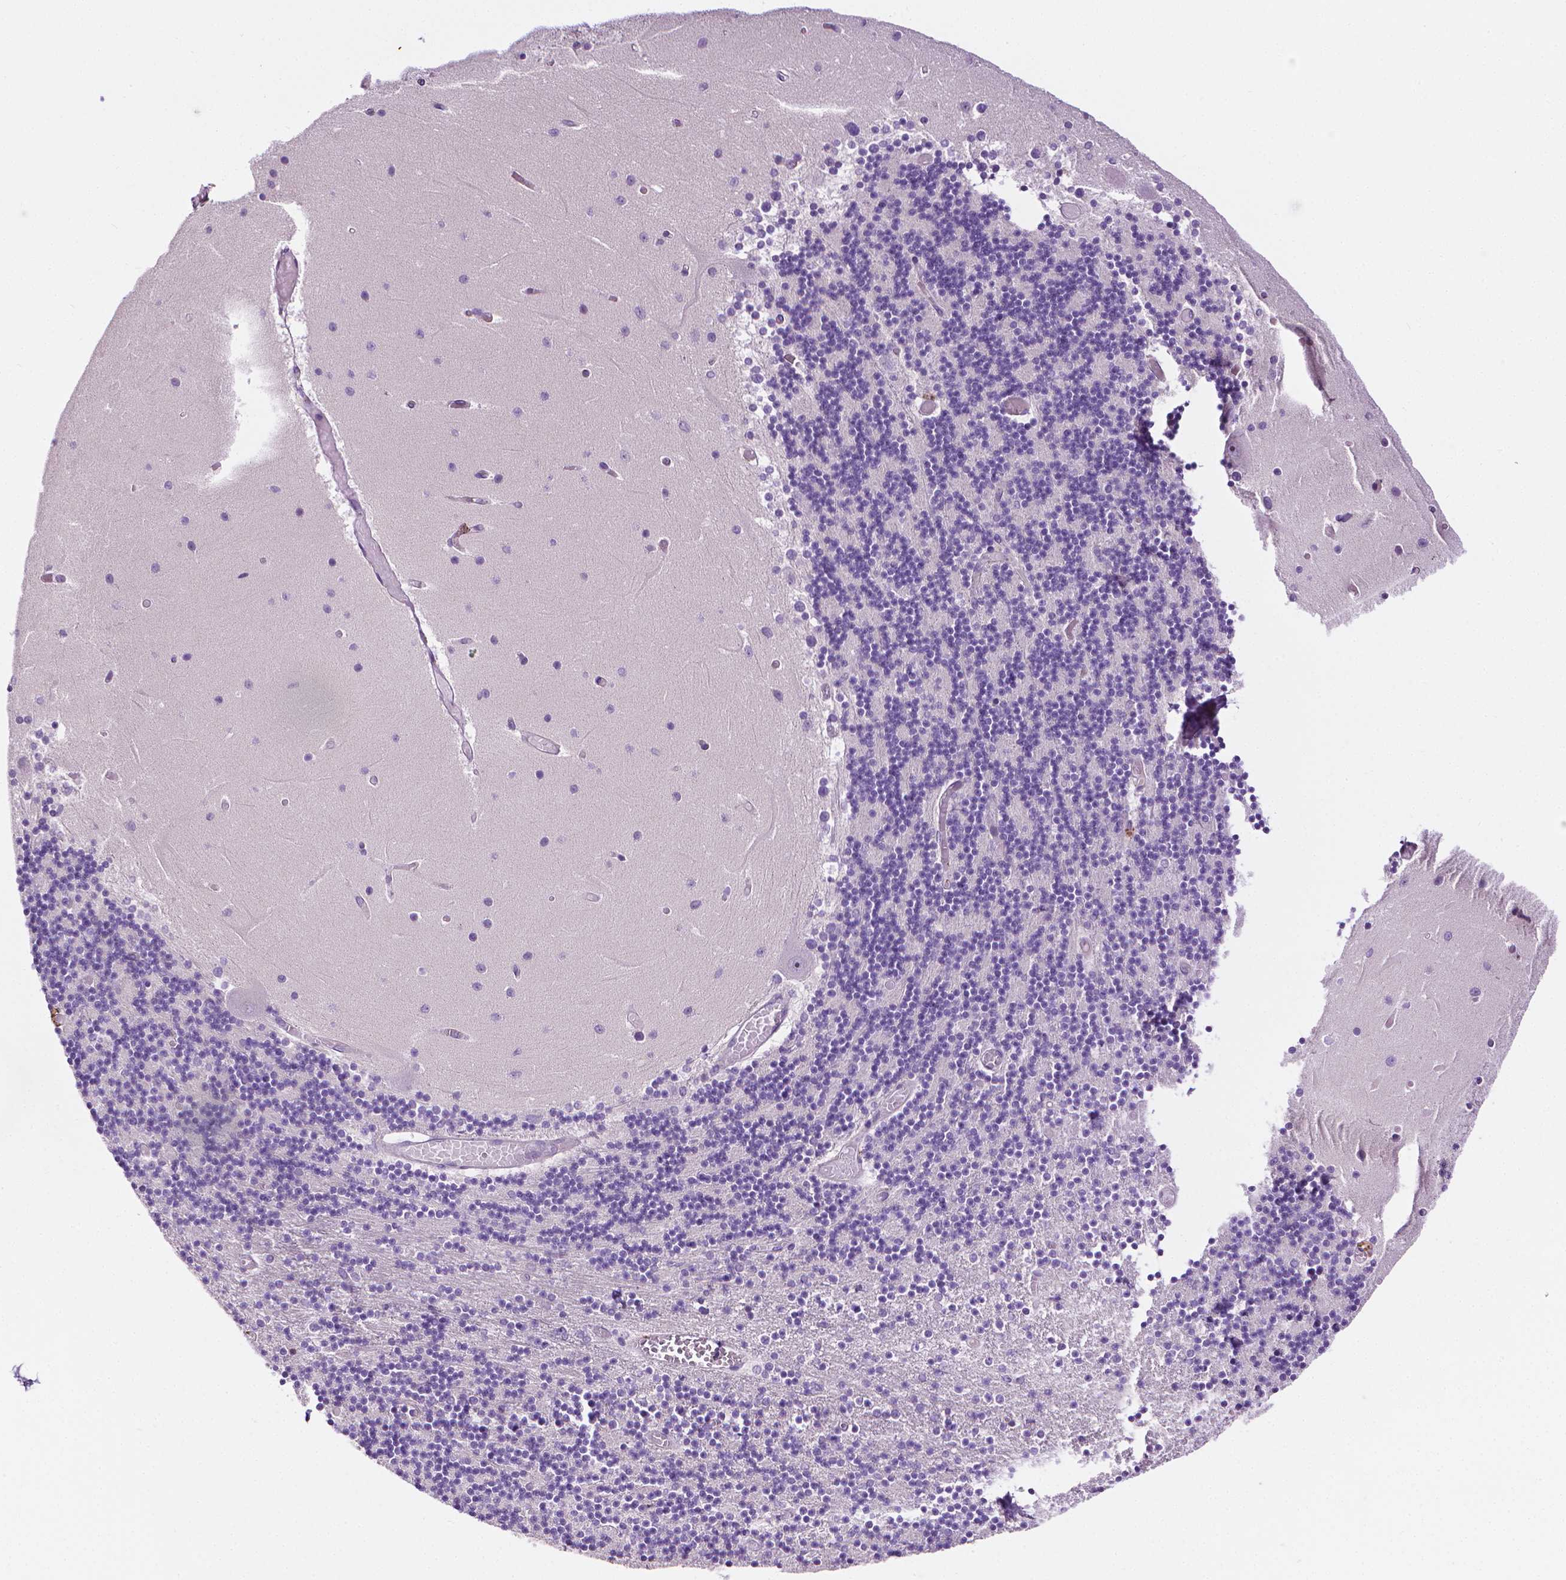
{"staining": {"intensity": "negative", "quantity": "none", "location": "none"}, "tissue": "cerebellum", "cell_type": "Cells in granular layer", "image_type": "normal", "snomed": [{"axis": "morphology", "description": "Normal tissue, NOS"}, {"axis": "topography", "description": "Cerebellum"}], "caption": "Immunohistochemistry (IHC) of benign human cerebellum demonstrates no expression in cells in granular layer.", "gene": "MCOLN3", "patient": {"sex": "female", "age": 28}}